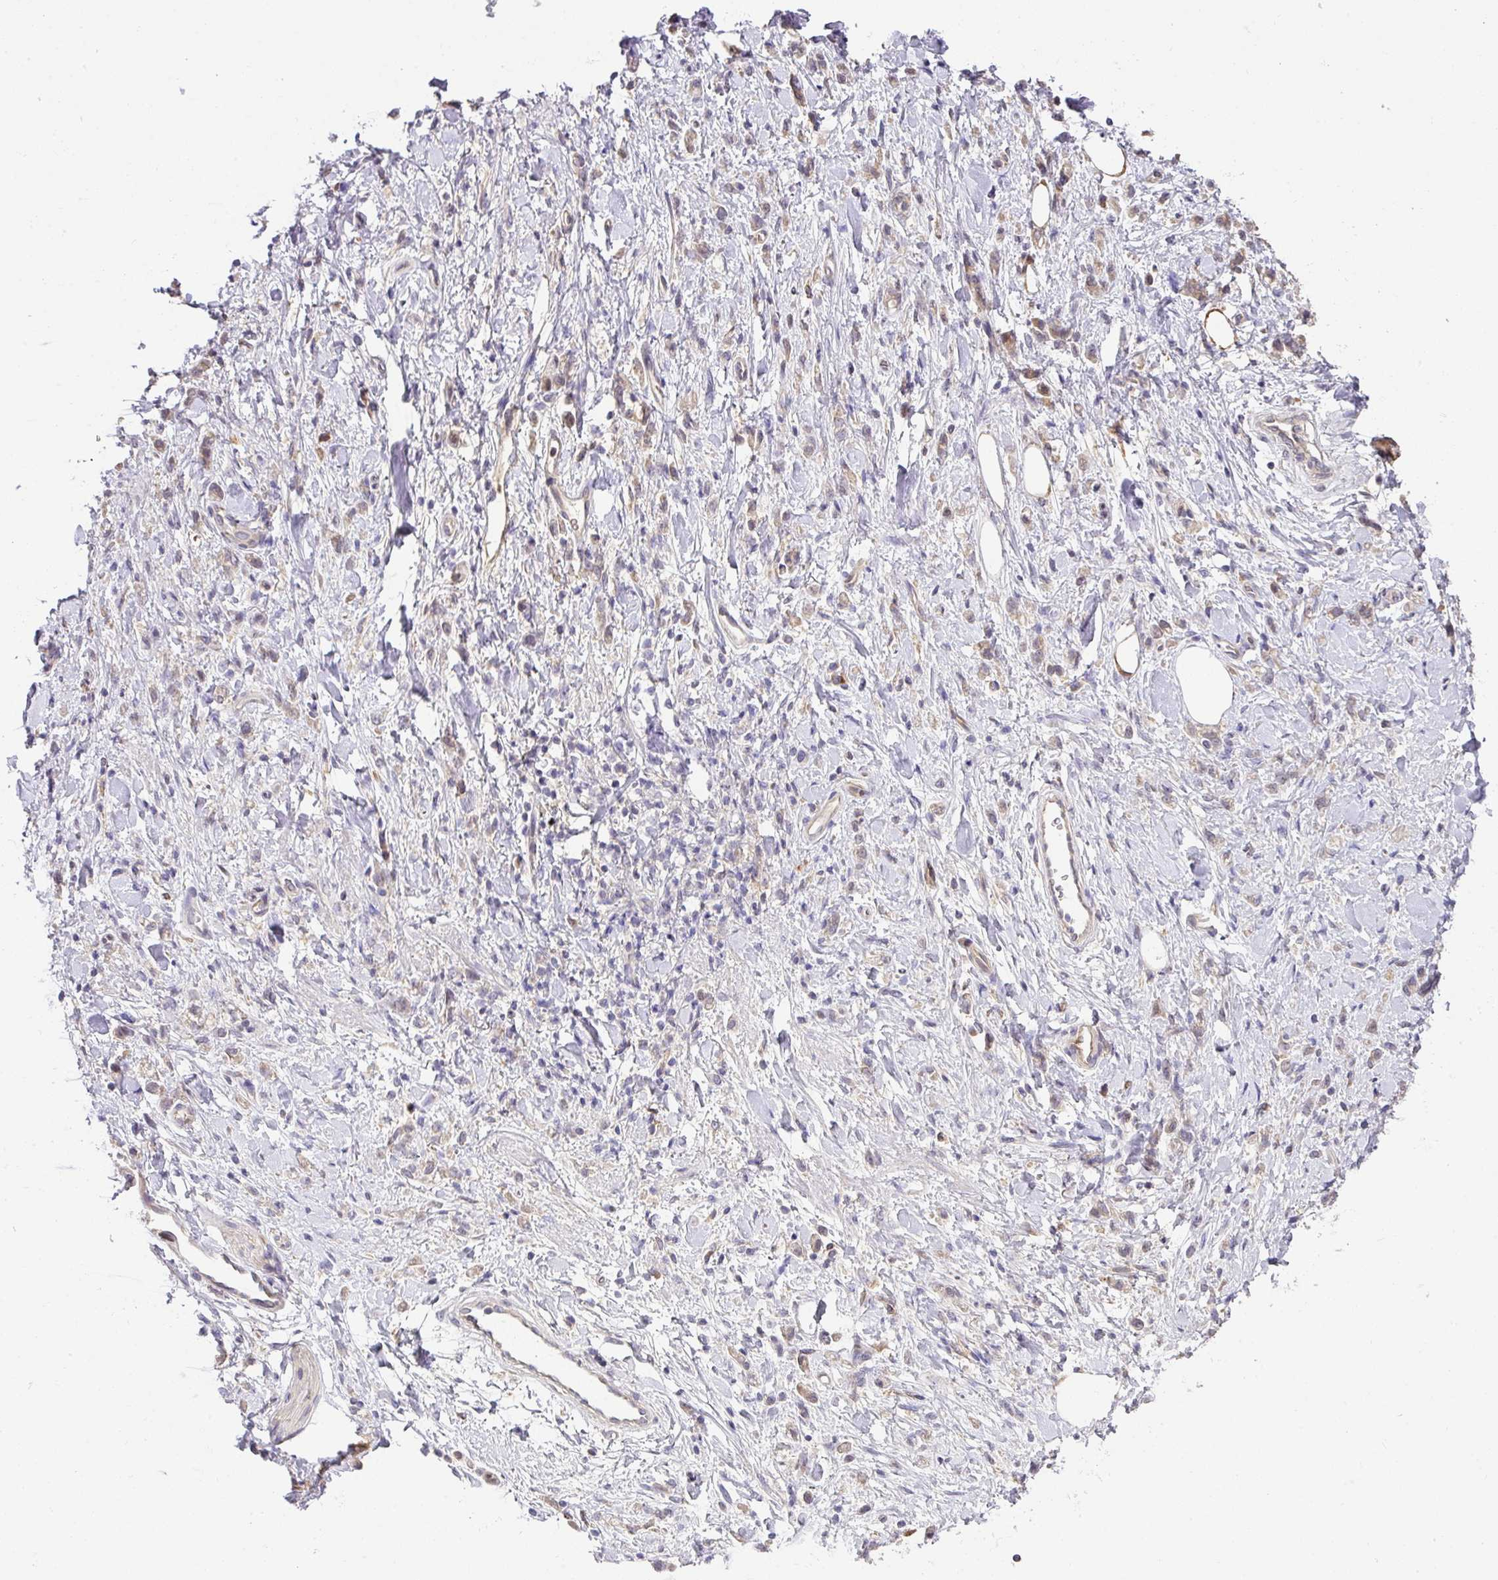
{"staining": {"intensity": "weak", "quantity": "<25%", "location": "cytoplasmic/membranous"}, "tissue": "stomach cancer", "cell_type": "Tumor cells", "image_type": "cancer", "snomed": [{"axis": "morphology", "description": "Adenocarcinoma, NOS"}, {"axis": "topography", "description": "Stomach"}], "caption": "IHC of stomach cancer reveals no expression in tumor cells.", "gene": "GCNT7", "patient": {"sex": "male", "age": 77}}